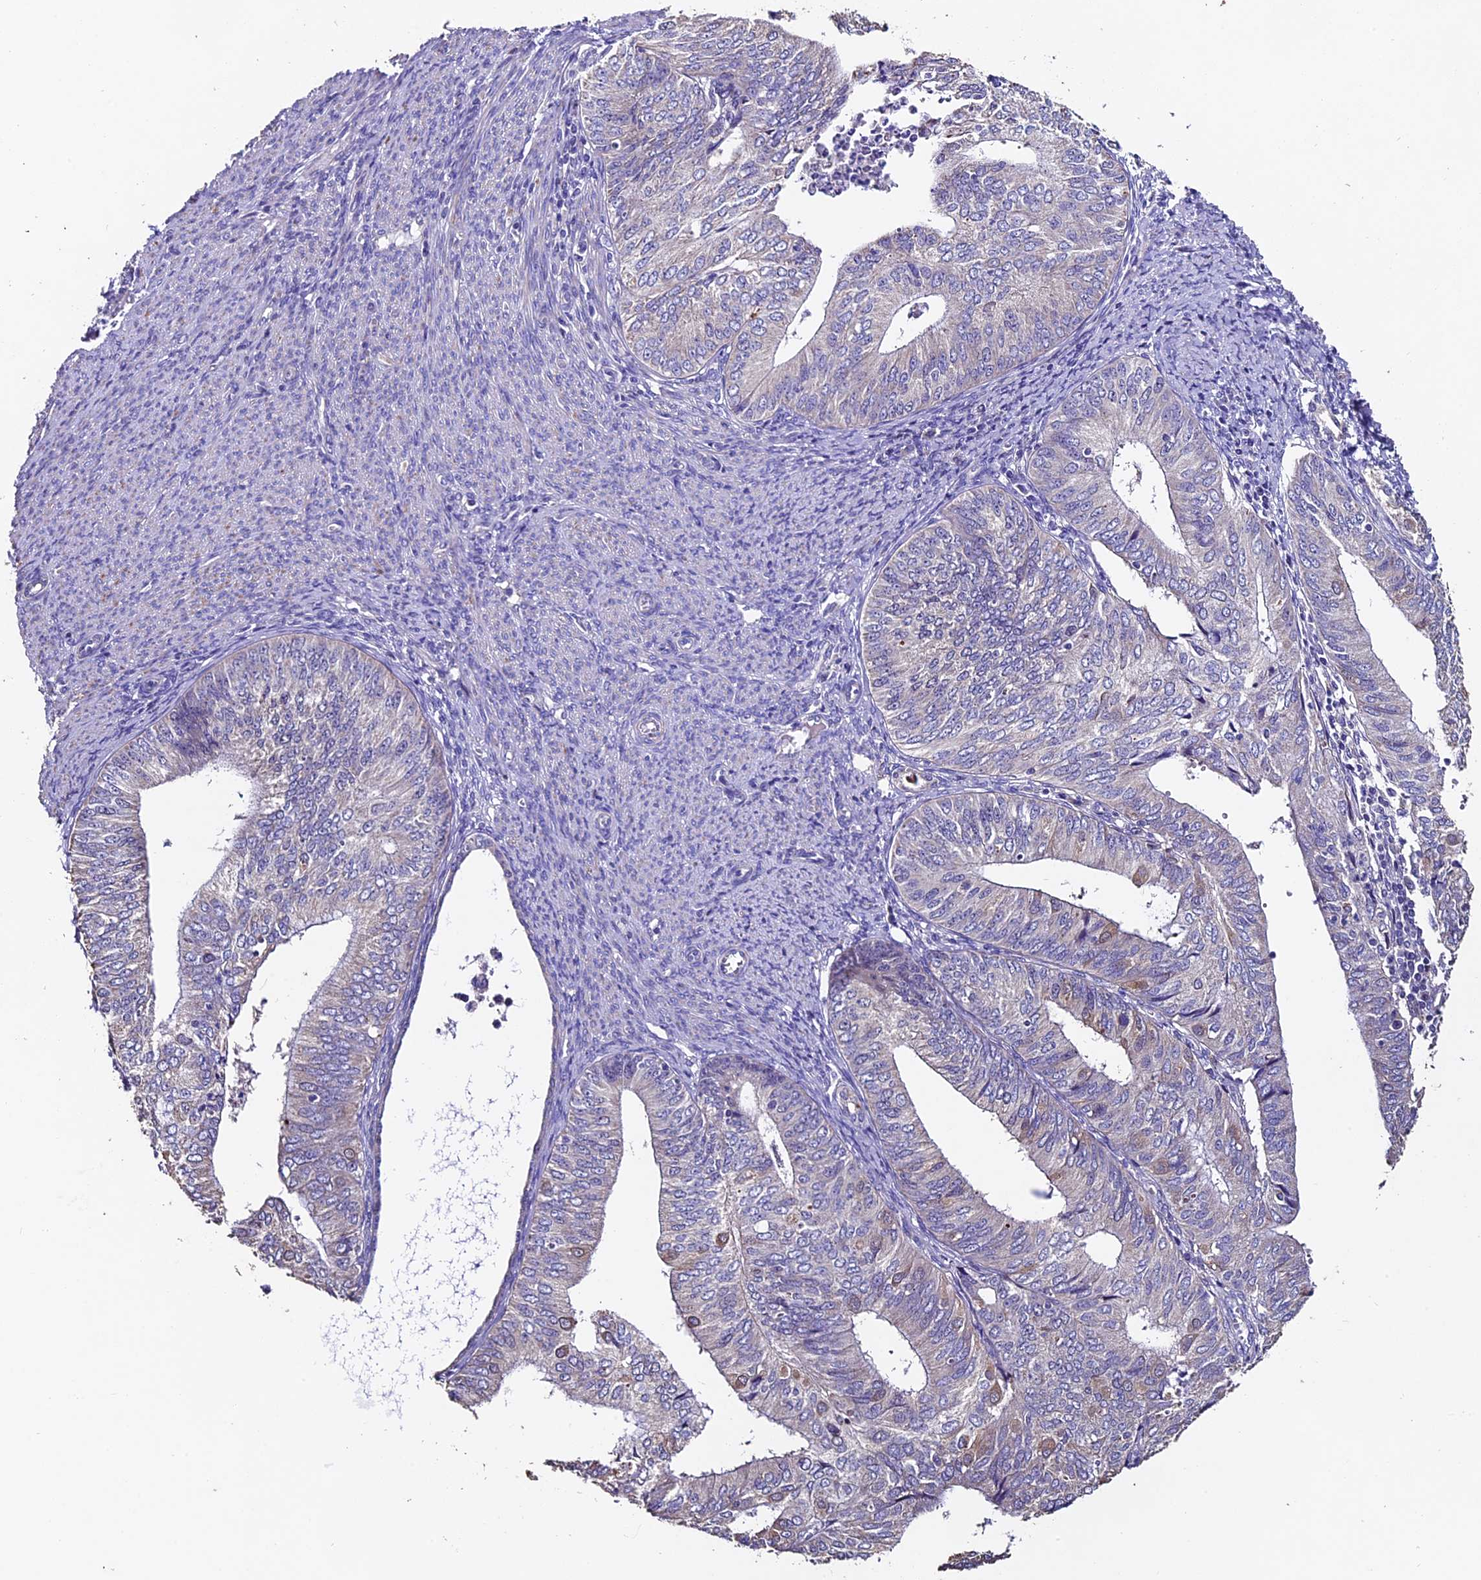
{"staining": {"intensity": "weak", "quantity": "<25%", "location": "cytoplasmic/membranous"}, "tissue": "endometrial cancer", "cell_type": "Tumor cells", "image_type": "cancer", "snomed": [{"axis": "morphology", "description": "Adenocarcinoma, NOS"}, {"axis": "topography", "description": "Endometrium"}], "caption": "High power microscopy photomicrograph of an immunohistochemistry (IHC) image of endometrial cancer, revealing no significant staining in tumor cells.", "gene": "FBXW9", "patient": {"sex": "female", "age": 68}}